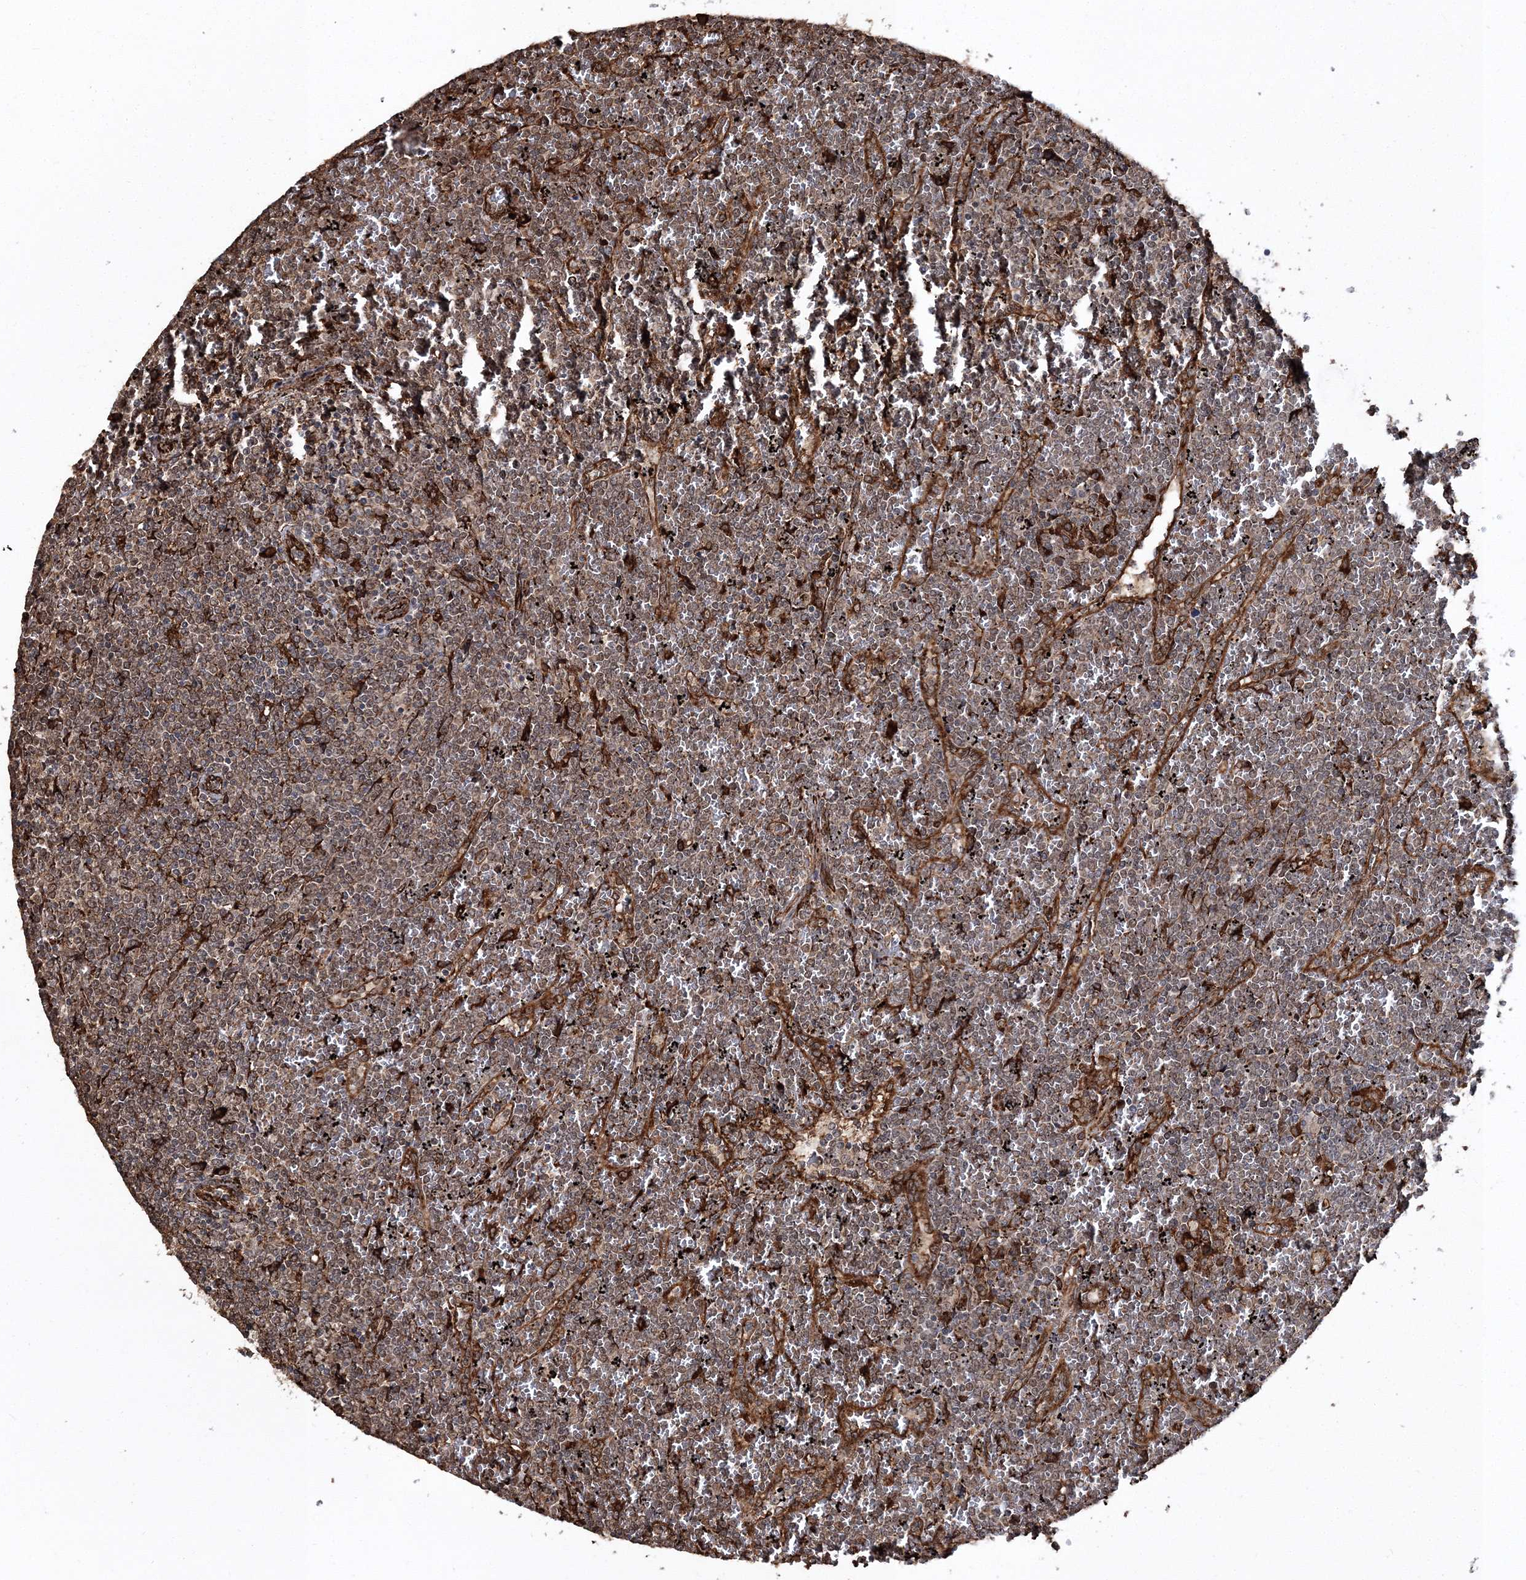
{"staining": {"intensity": "moderate", "quantity": ">75%", "location": "cytoplasmic/membranous,nuclear"}, "tissue": "lymphoma", "cell_type": "Tumor cells", "image_type": "cancer", "snomed": [{"axis": "morphology", "description": "Malignant lymphoma, non-Hodgkin's type, Low grade"}, {"axis": "topography", "description": "Spleen"}], "caption": "Human lymphoma stained with a protein marker displays moderate staining in tumor cells.", "gene": "SCRN3", "patient": {"sex": "female", "age": 19}}